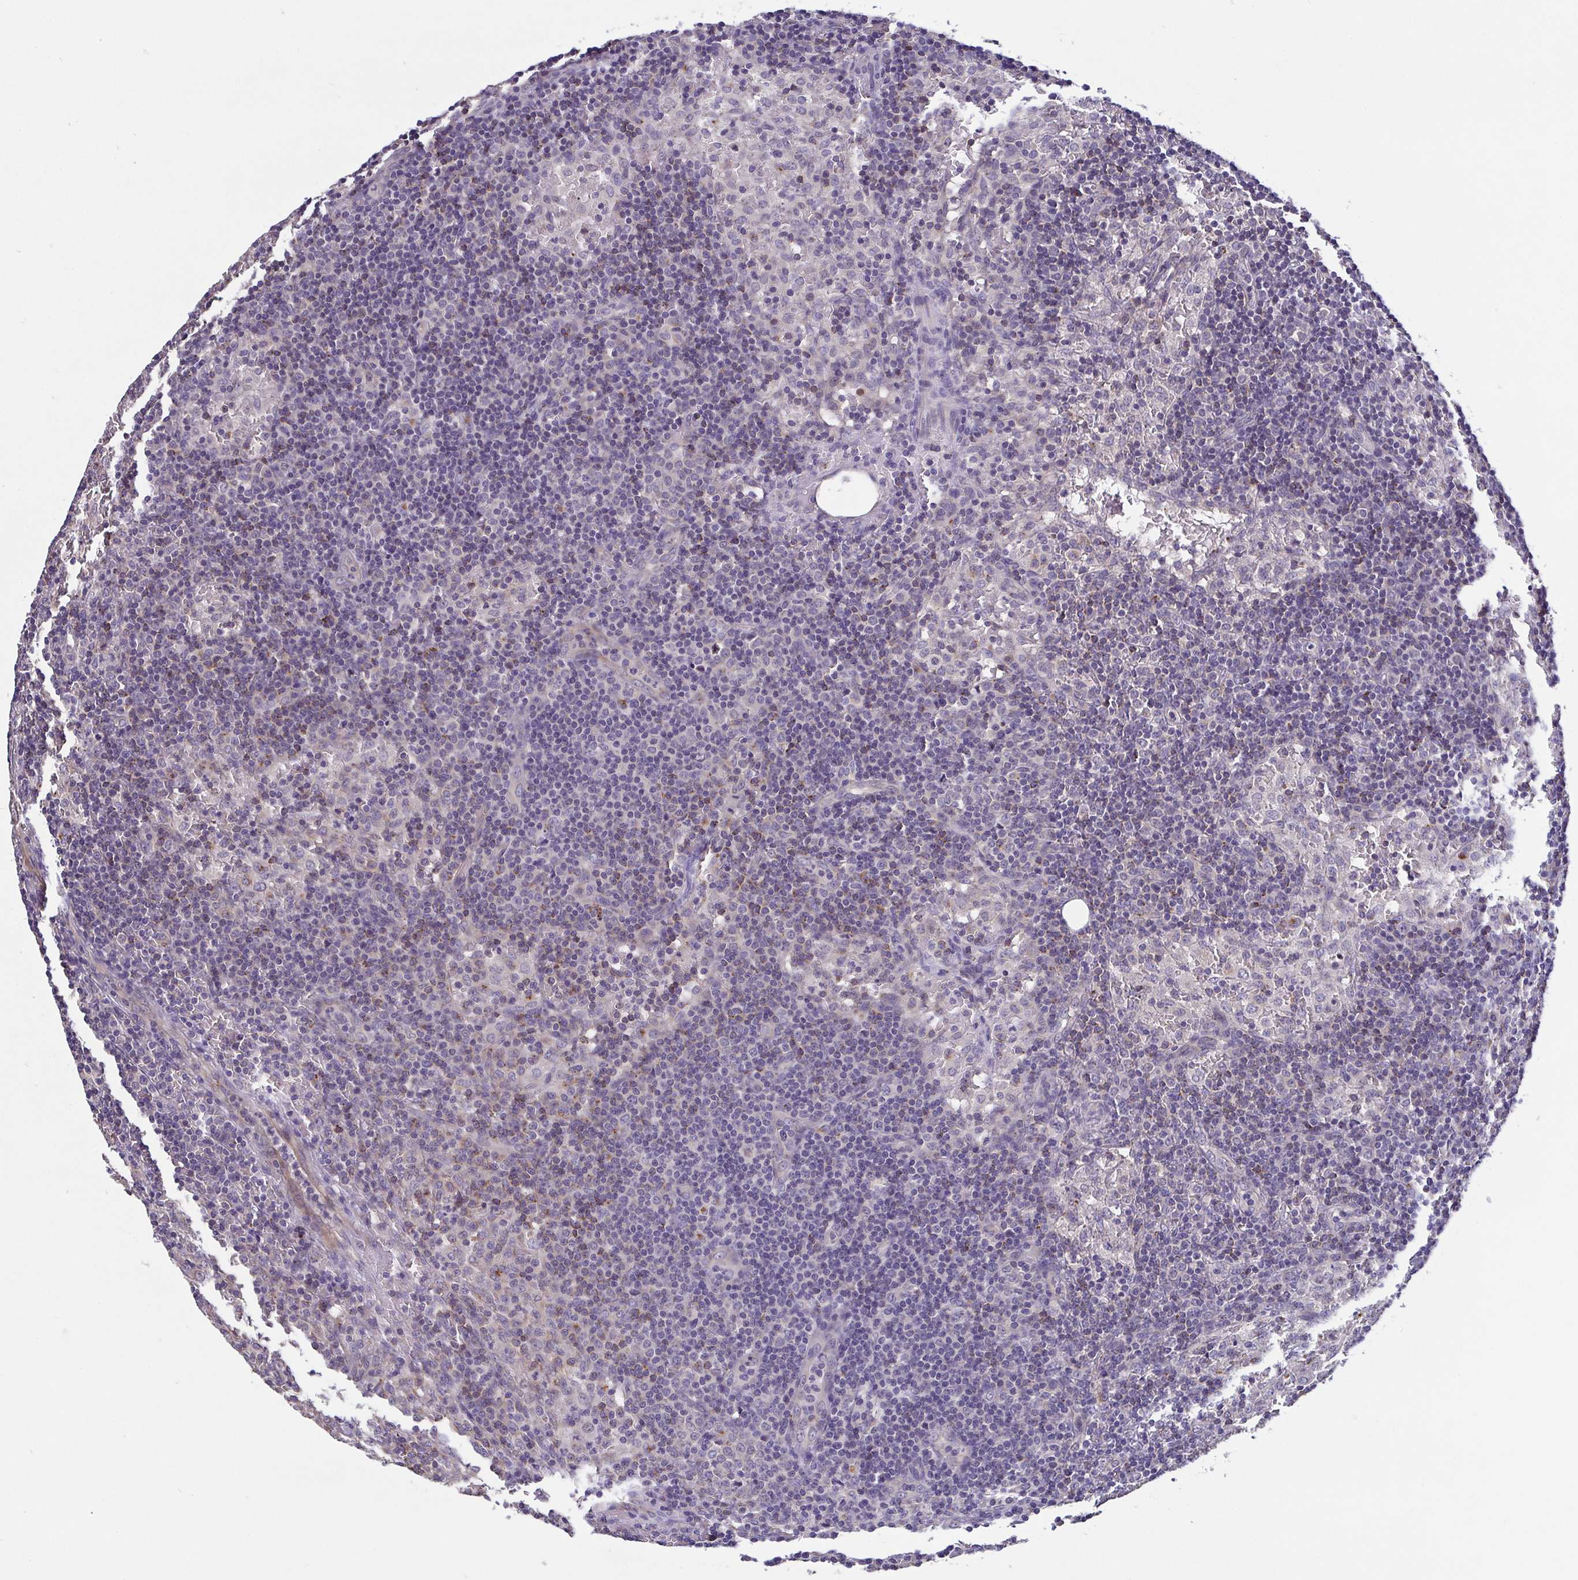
{"staining": {"intensity": "weak", "quantity": "25%-75%", "location": "cytoplasmic/membranous"}, "tissue": "lymph node", "cell_type": "Germinal center cells", "image_type": "normal", "snomed": [{"axis": "morphology", "description": "Normal tissue, NOS"}, {"axis": "topography", "description": "Lymph node"}], "caption": "IHC image of unremarkable lymph node: human lymph node stained using immunohistochemistry (IHC) exhibits low levels of weak protein expression localized specifically in the cytoplasmic/membranous of germinal center cells, appearing as a cytoplasmic/membranous brown color.", "gene": "OSBPL7", "patient": {"sex": "female", "age": 41}}